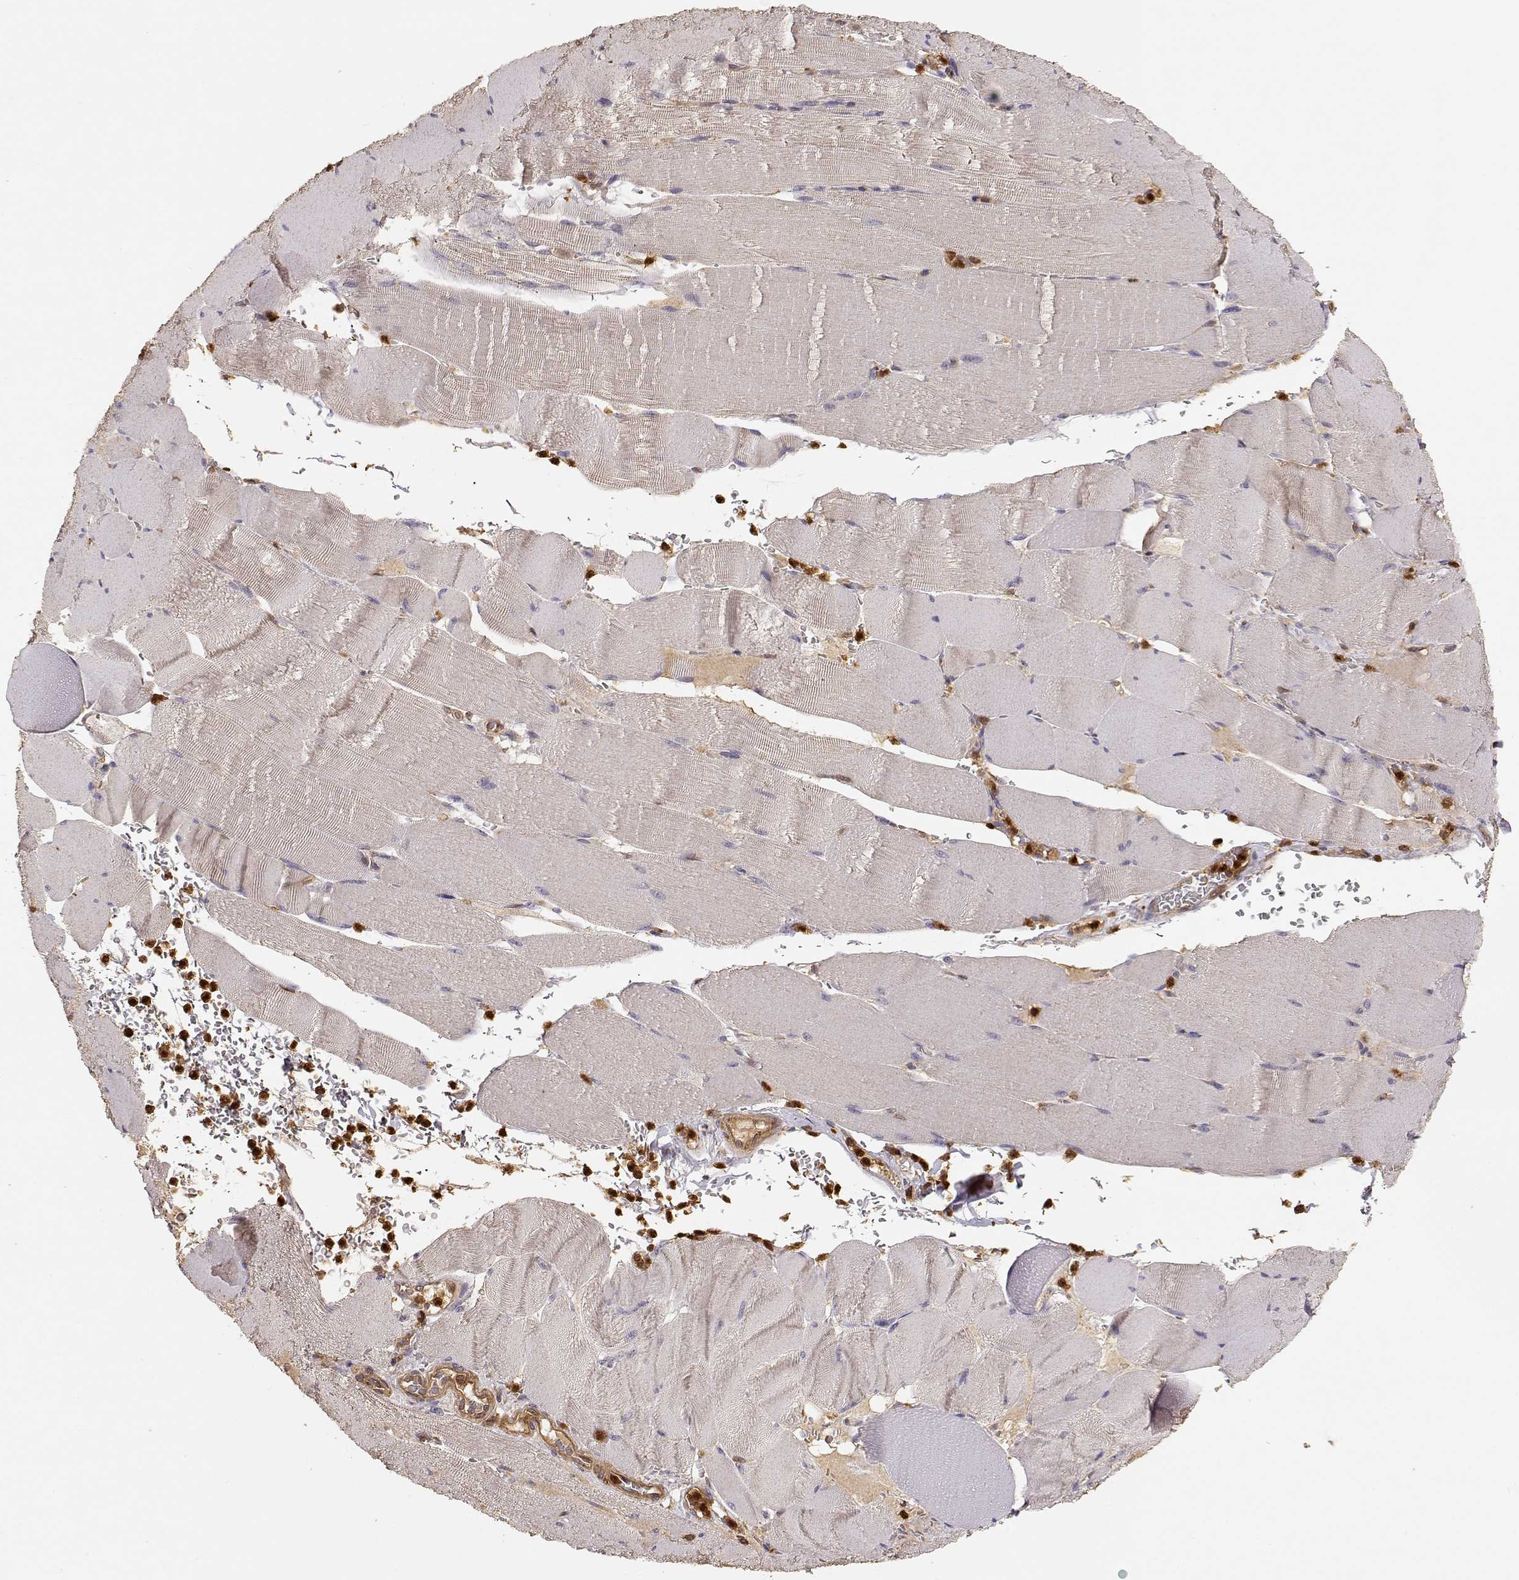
{"staining": {"intensity": "negative", "quantity": "none", "location": "none"}, "tissue": "skeletal muscle", "cell_type": "Myocytes", "image_type": "normal", "snomed": [{"axis": "morphology", "description": "Normal tissue, NOS"}, {"axis": "topography", "description": "Skeletal muscle"}], "caption": "The photomicrograph demonstrates no significant staining in myocytes of skeletal muscle.", "gene": "ARHGEF2", "patient": {"sex": "male", "age": 56}}